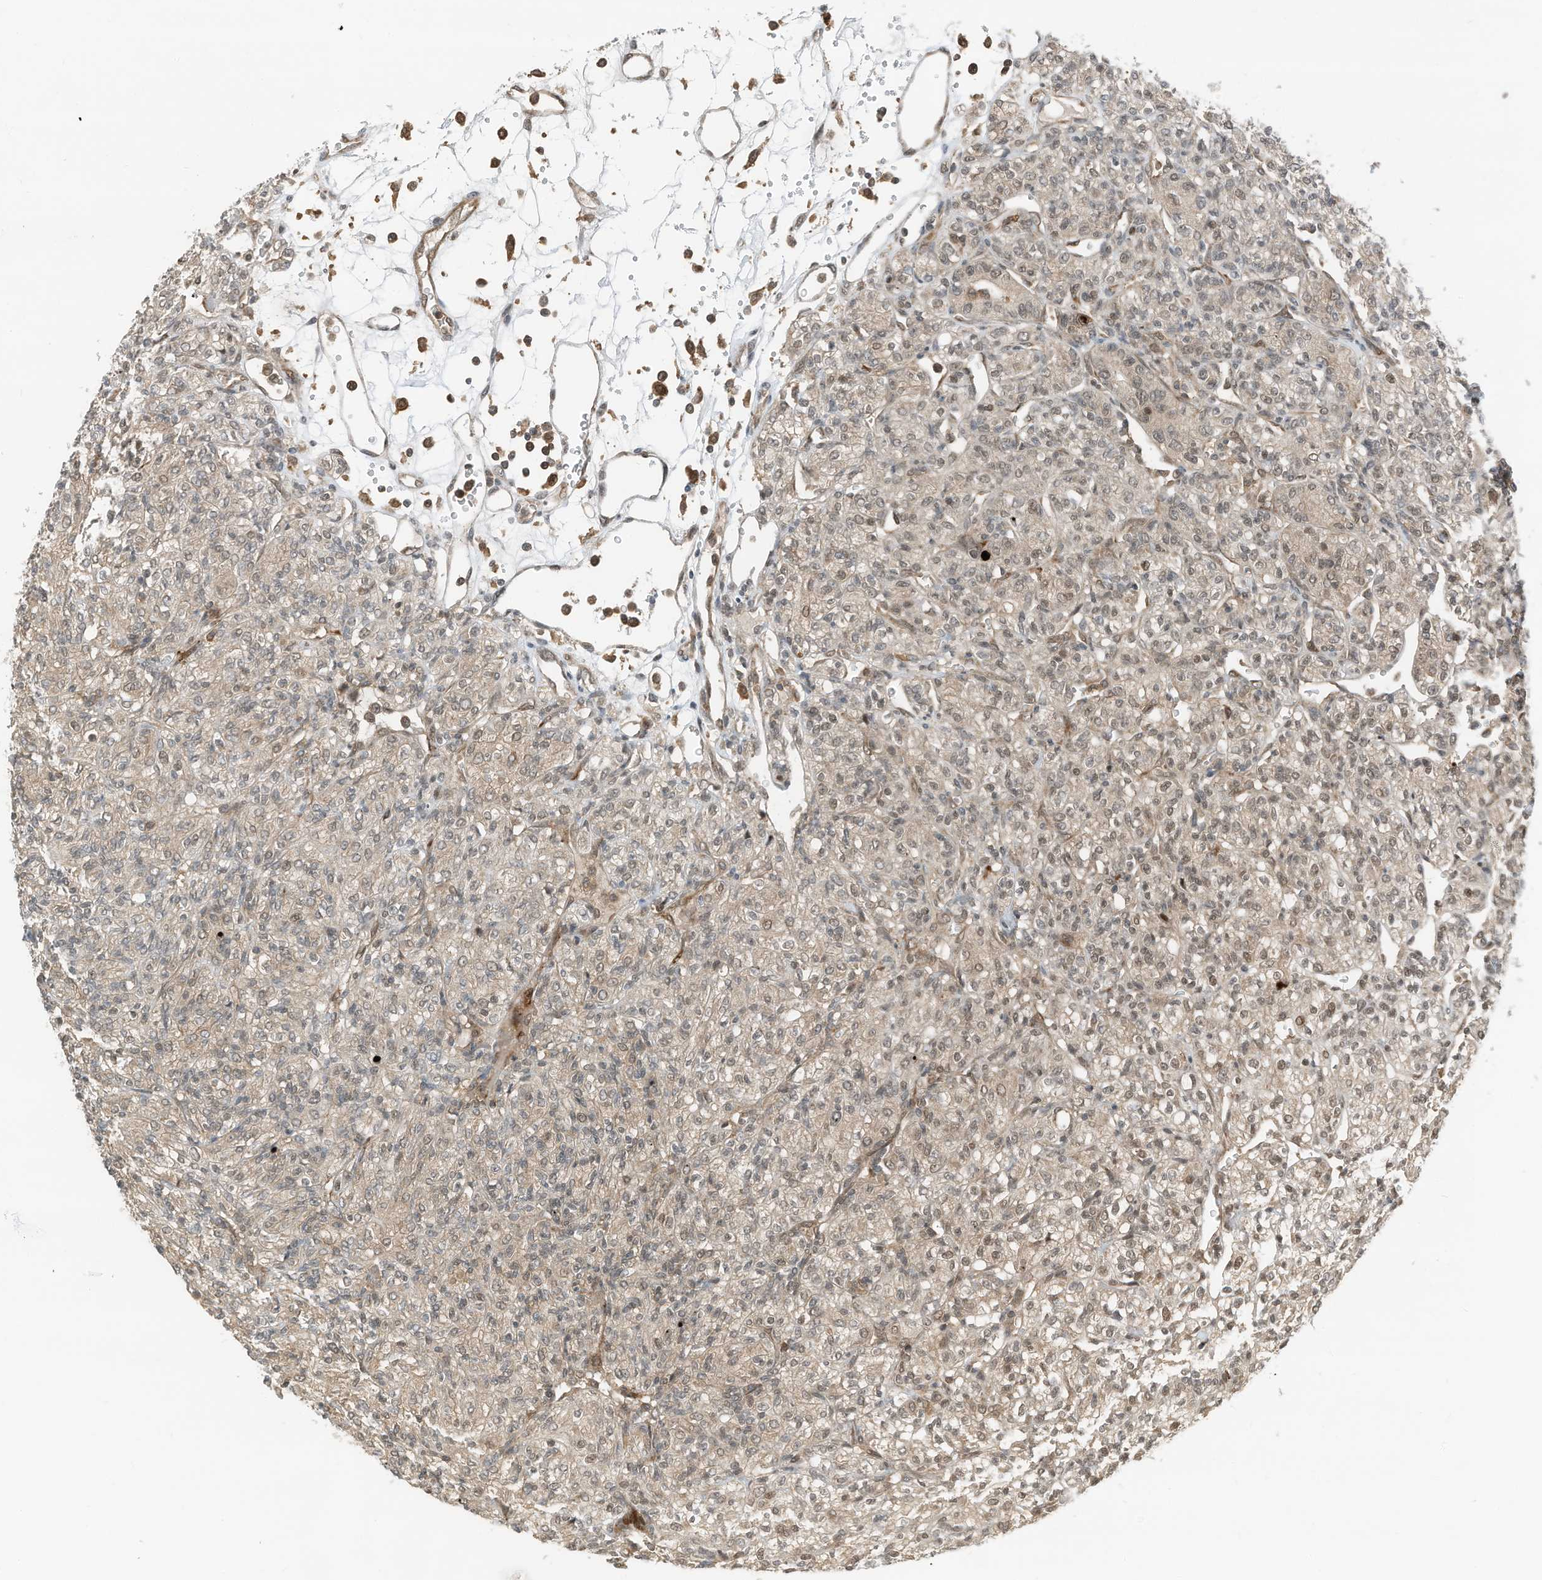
{"staining": {"intensity": "weak", "quantity": ">75%", "location": "cytoplasmic/membranous,nuclear"}, "tissue": "renal cancer", "cell_type": "Tumor cells", "image_type": "cancer", "snomed": [{"axis": "morphology", "description": "Adenocarcinoma, NOS"}, {"axis": "topography", "description": "Kidney"}], "caption": "About >75% of tumor cells in human renal cancer (adenocarcinoma) display weak cytoplasmic/membranous and nuclear protein expression as visualized by brown immunohistochemical staining.", "gene": "RMND1", "patient": {"sex": "male", "age": 77}}